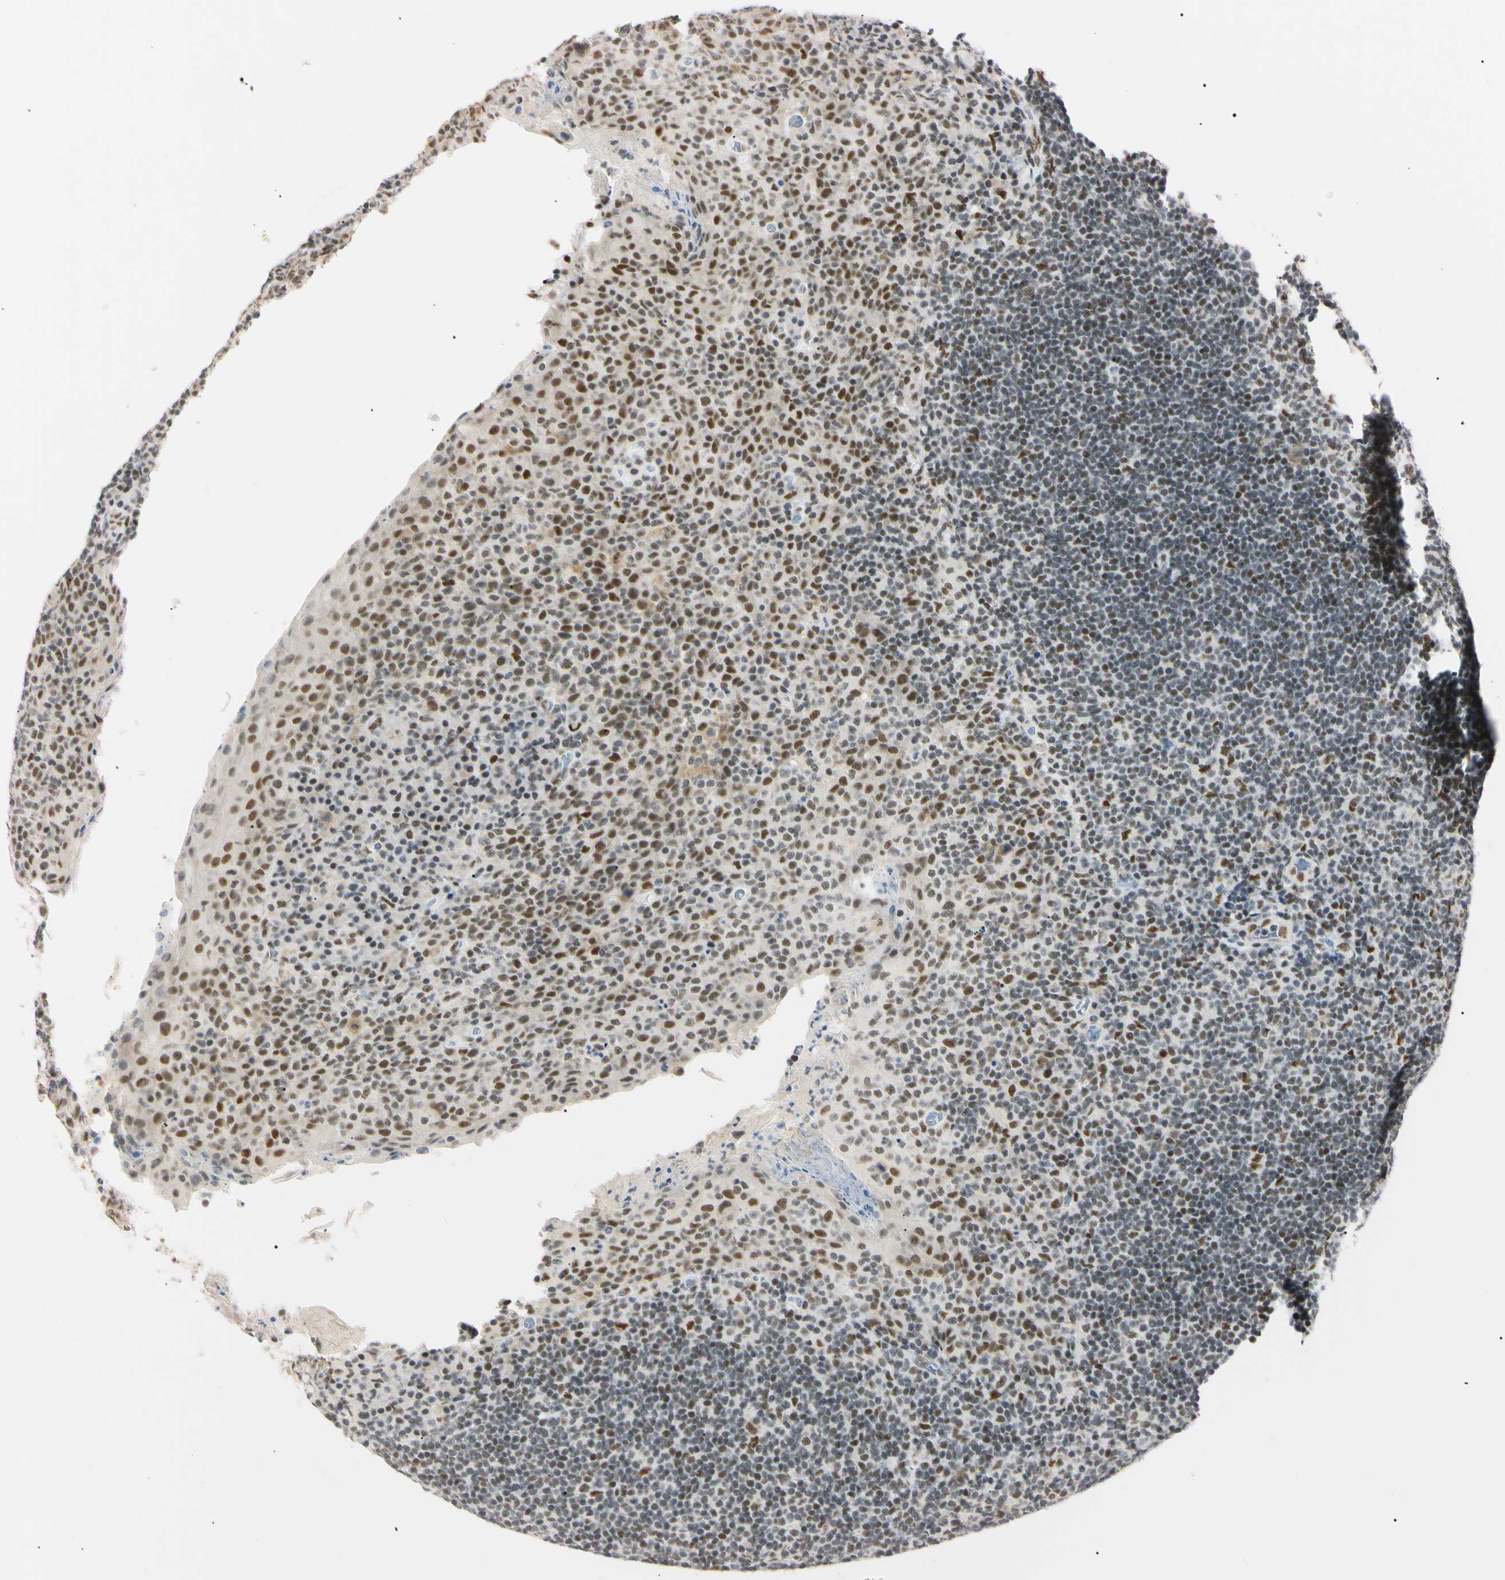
{"staining": {"intensity": "strong", "quantity": "<25%", "location": "nuclear"}, "tissue": "tonsil", "cell_type": "Germinal center cells", "image_type": "normal", "snomed": [{"axis": "morphology", "description": "Normal tissue, NOS"}, {"axis": "topography", "description": "Tonsil"}], "caption": "Strong nuclear staining for a protein is identified in about <25% of germinal center cells of normal tonsil using immunohistochemistry (IHC).", "gene": "ZNF134", "patient": {"sex": "male", "age": 17}}